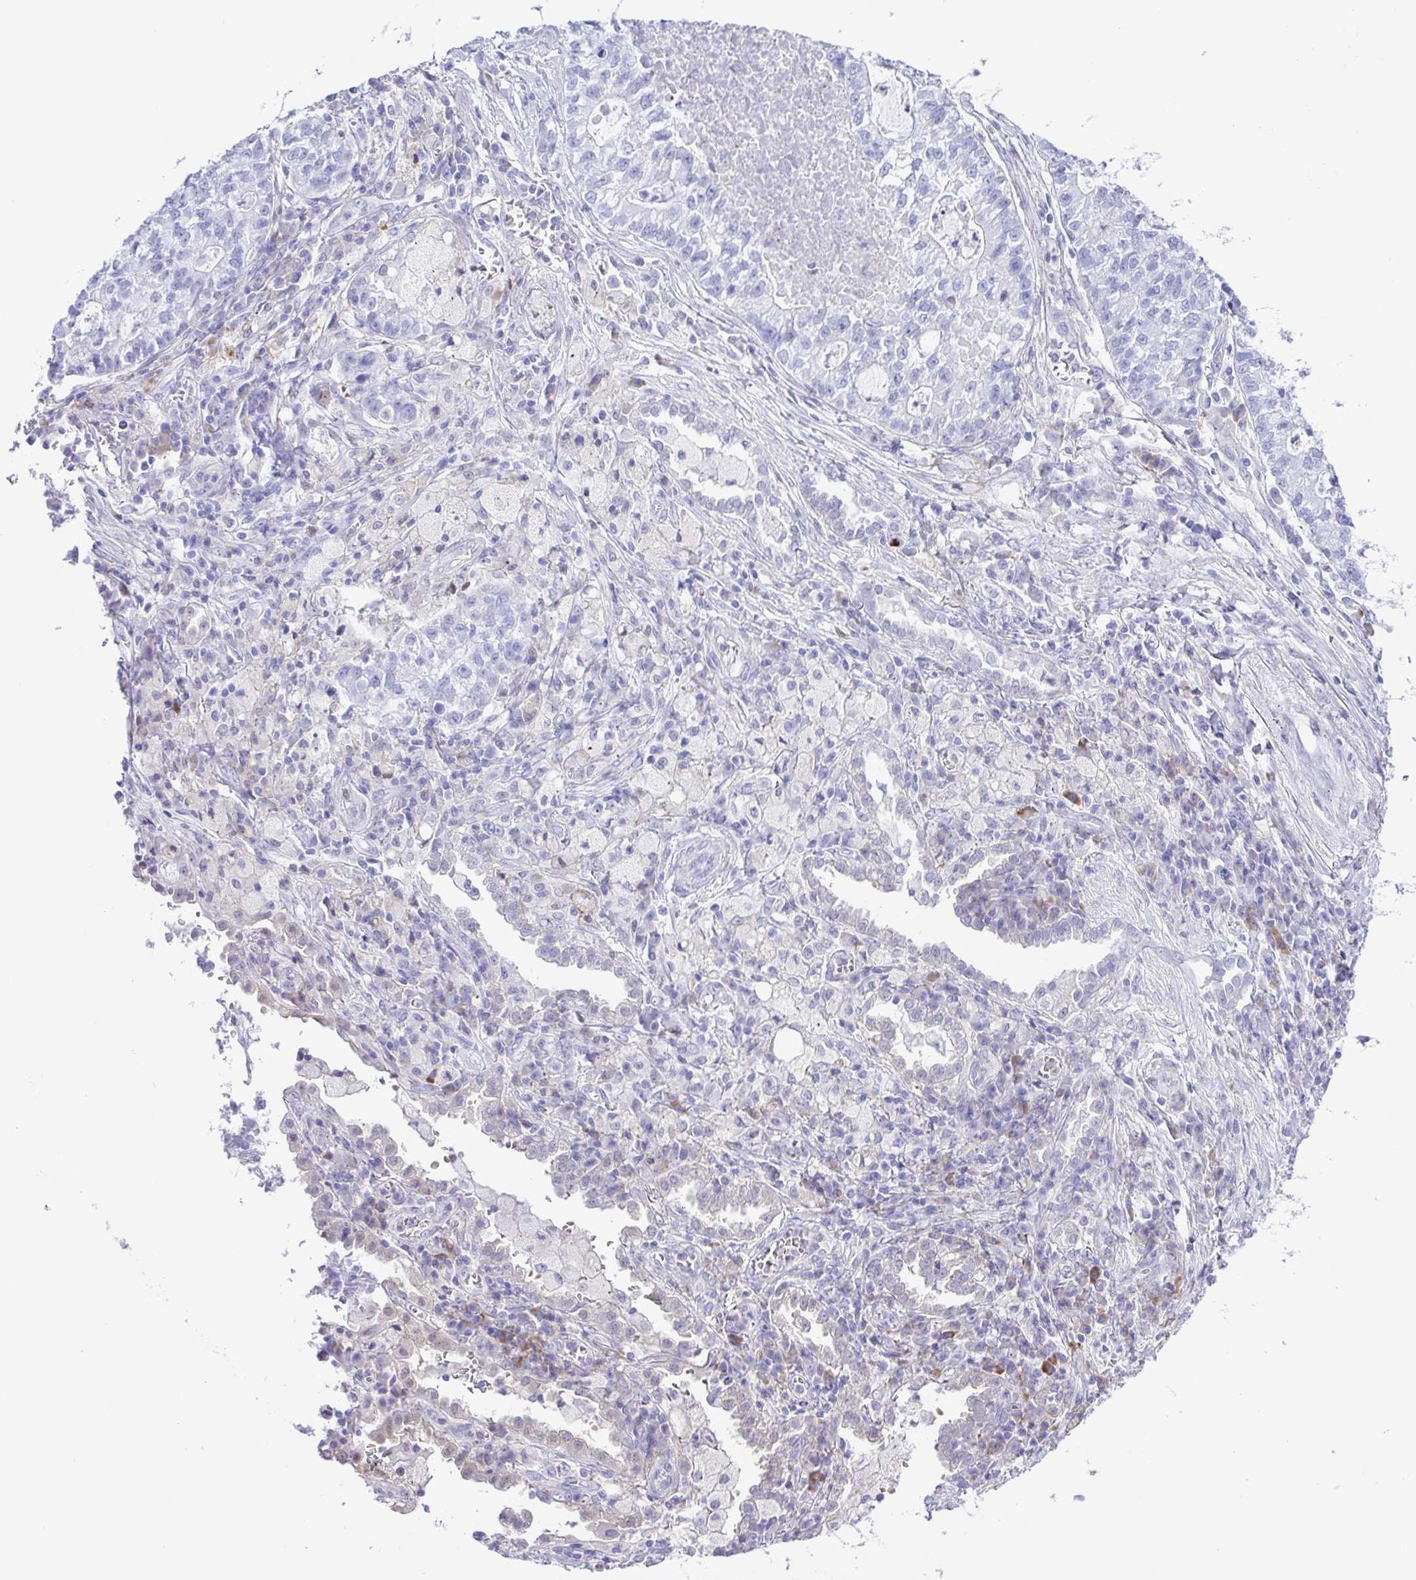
{"staining": {"intensity": "negative", "quantity": "none", "location": "none"}, "tissue": "lung cancer", "cell_type": "Tumor cells", "image_type": "cancer", "snomed": [{"axis": "morphology", "description": "Adenocarcinoma, NOS"}, {"axis": "topography", "description": "Lung"}], "caption": "IHC of human lung cancer (adenocarcinoma) exhibits no staining in tumor cells. (DAB immunohistochemistry visualized using brightfield microscopy, high magnification).", "gene": "GPR17", "patient": {"sex": "male", "age": 57}}